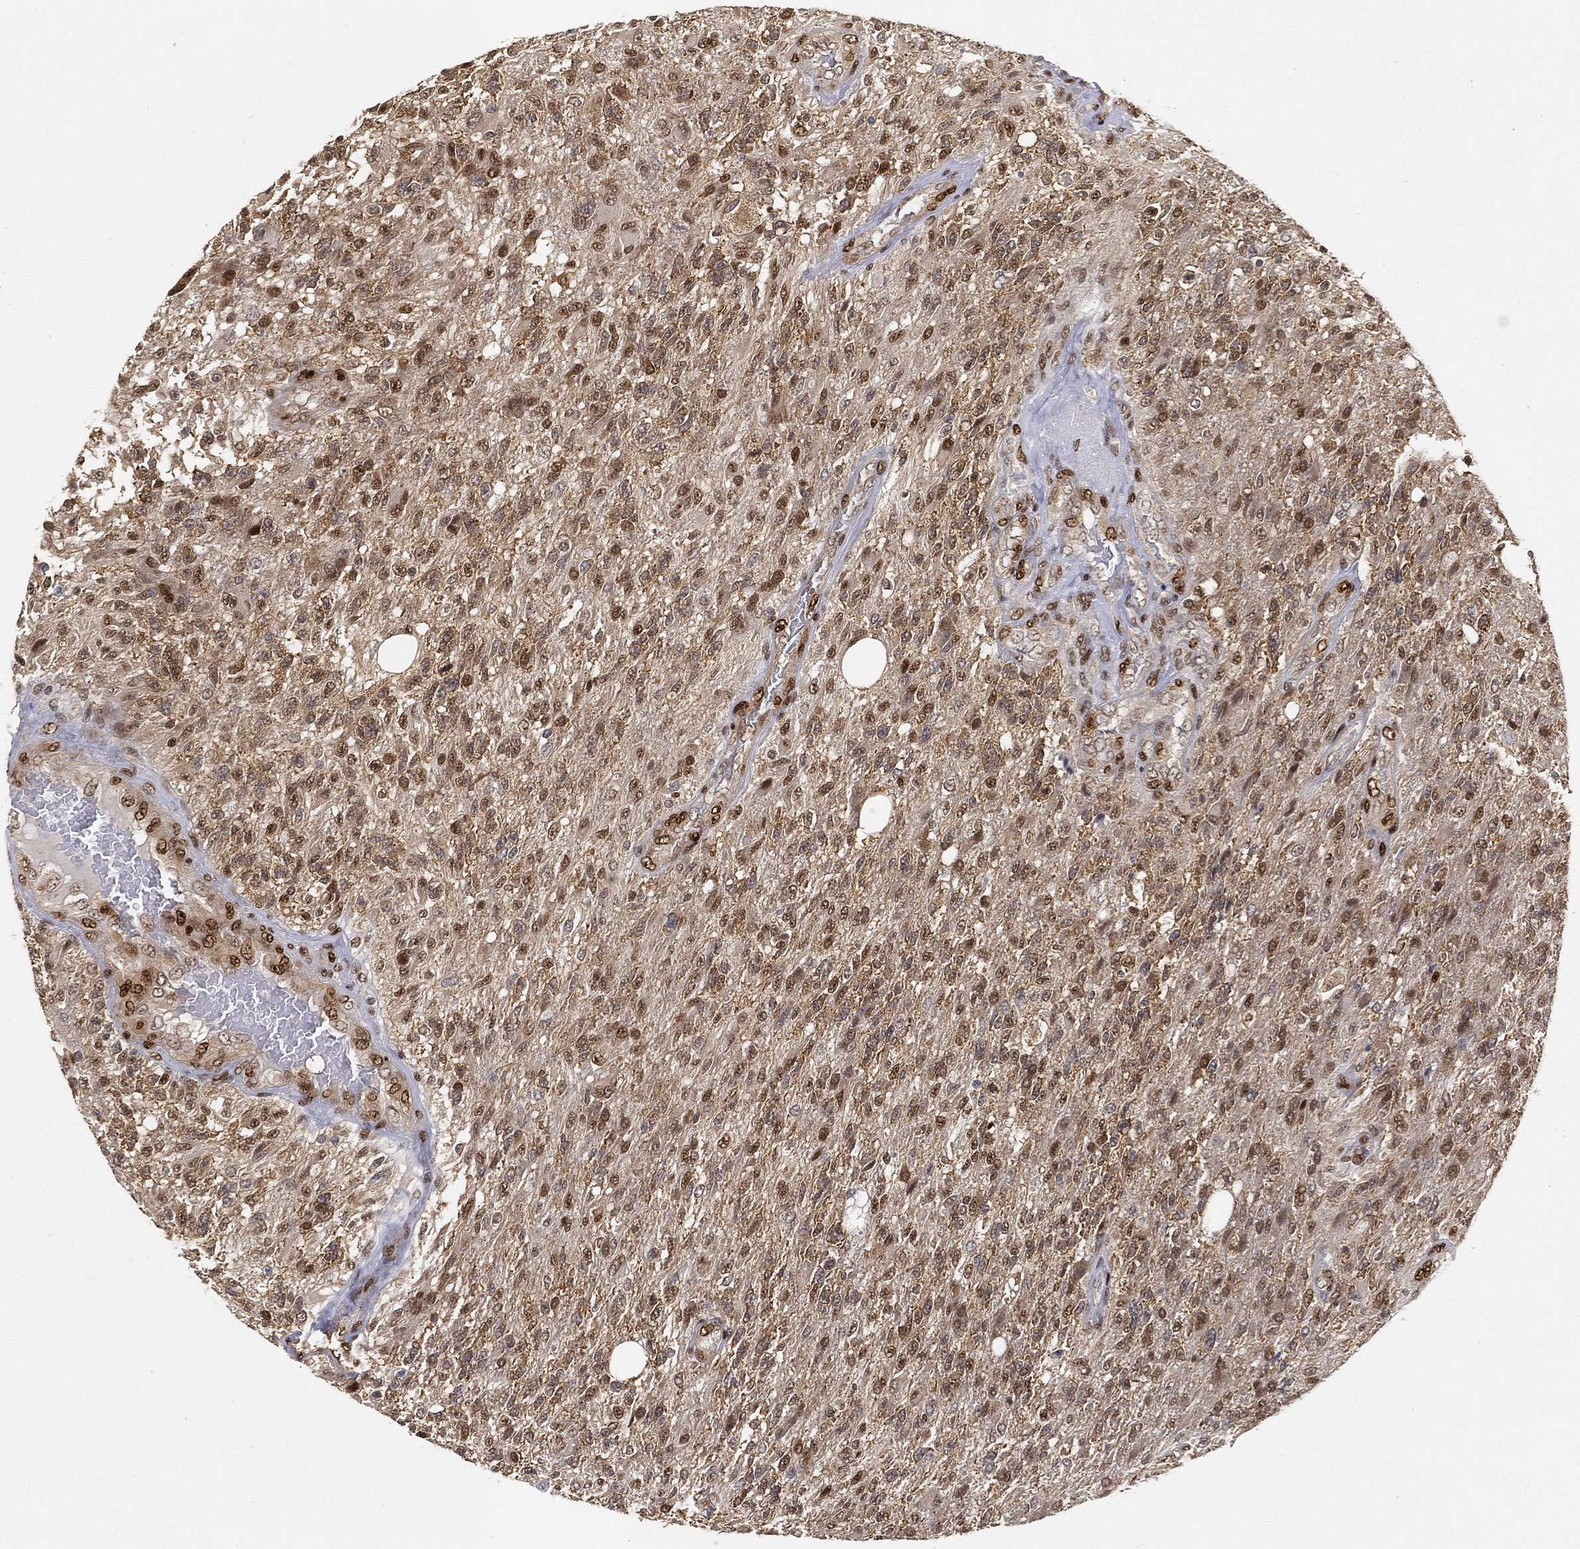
{"staining": {"intensity": "moderate", "quantity": "<25%", "location": "cytoplasmic/membranous,nuclear"}, "tissue": "glioma", "cell_type": "Tumor cells", "image_type": "cancer", "snomed": [{"axis": "morphology", "description": "Glioma, malignant, High grade"}, {"axis": "topography", "description": "Brain"}], "caption": "Moderate cytoplasmic/membranous and nuclear staining is present in about <25% of tumor cells in glioma.", "gene": "CRTC3", "patient": {"sex": "male", "age": 56}}